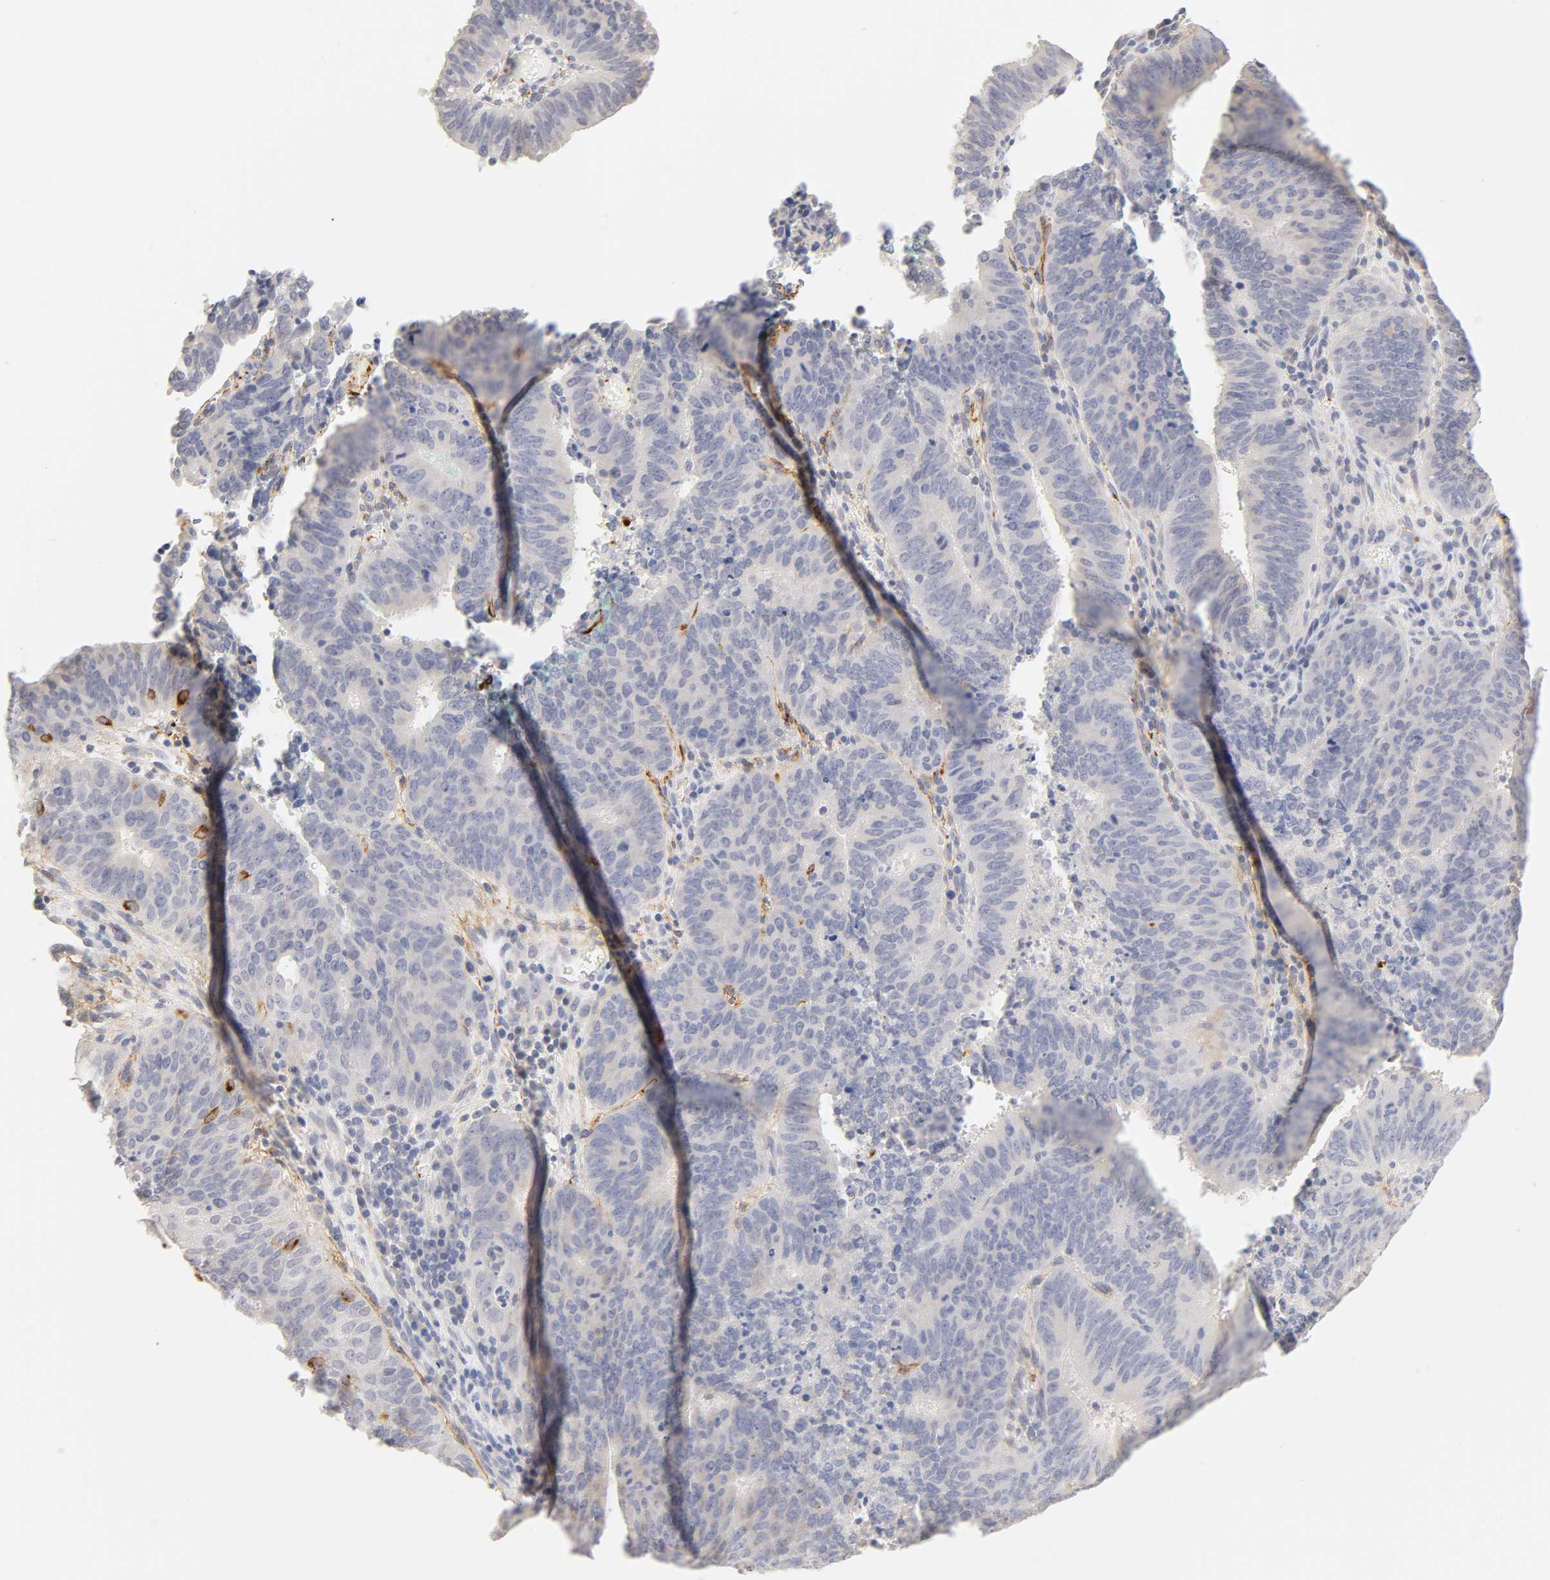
{"staining": {"intensity": "negative", "quantity": "none", "location": "none"}, "tissue": "cervical cancer", "cell_type": "Tumor cells", "image_type": "cancer", "snomed": [{"axis": "morphology", "description": "Adenocarcinoma, NOS"}, {"axis": "topography", "description": "Cervix"}], "caption": "Cervical cancer (adenocarcinoma) stained for a protein using immunohistochemistry (IHC) exhibits no expression tumor cells.", "gene": "CYP4B1", "patient": {"sex": "female", "age": 44}}